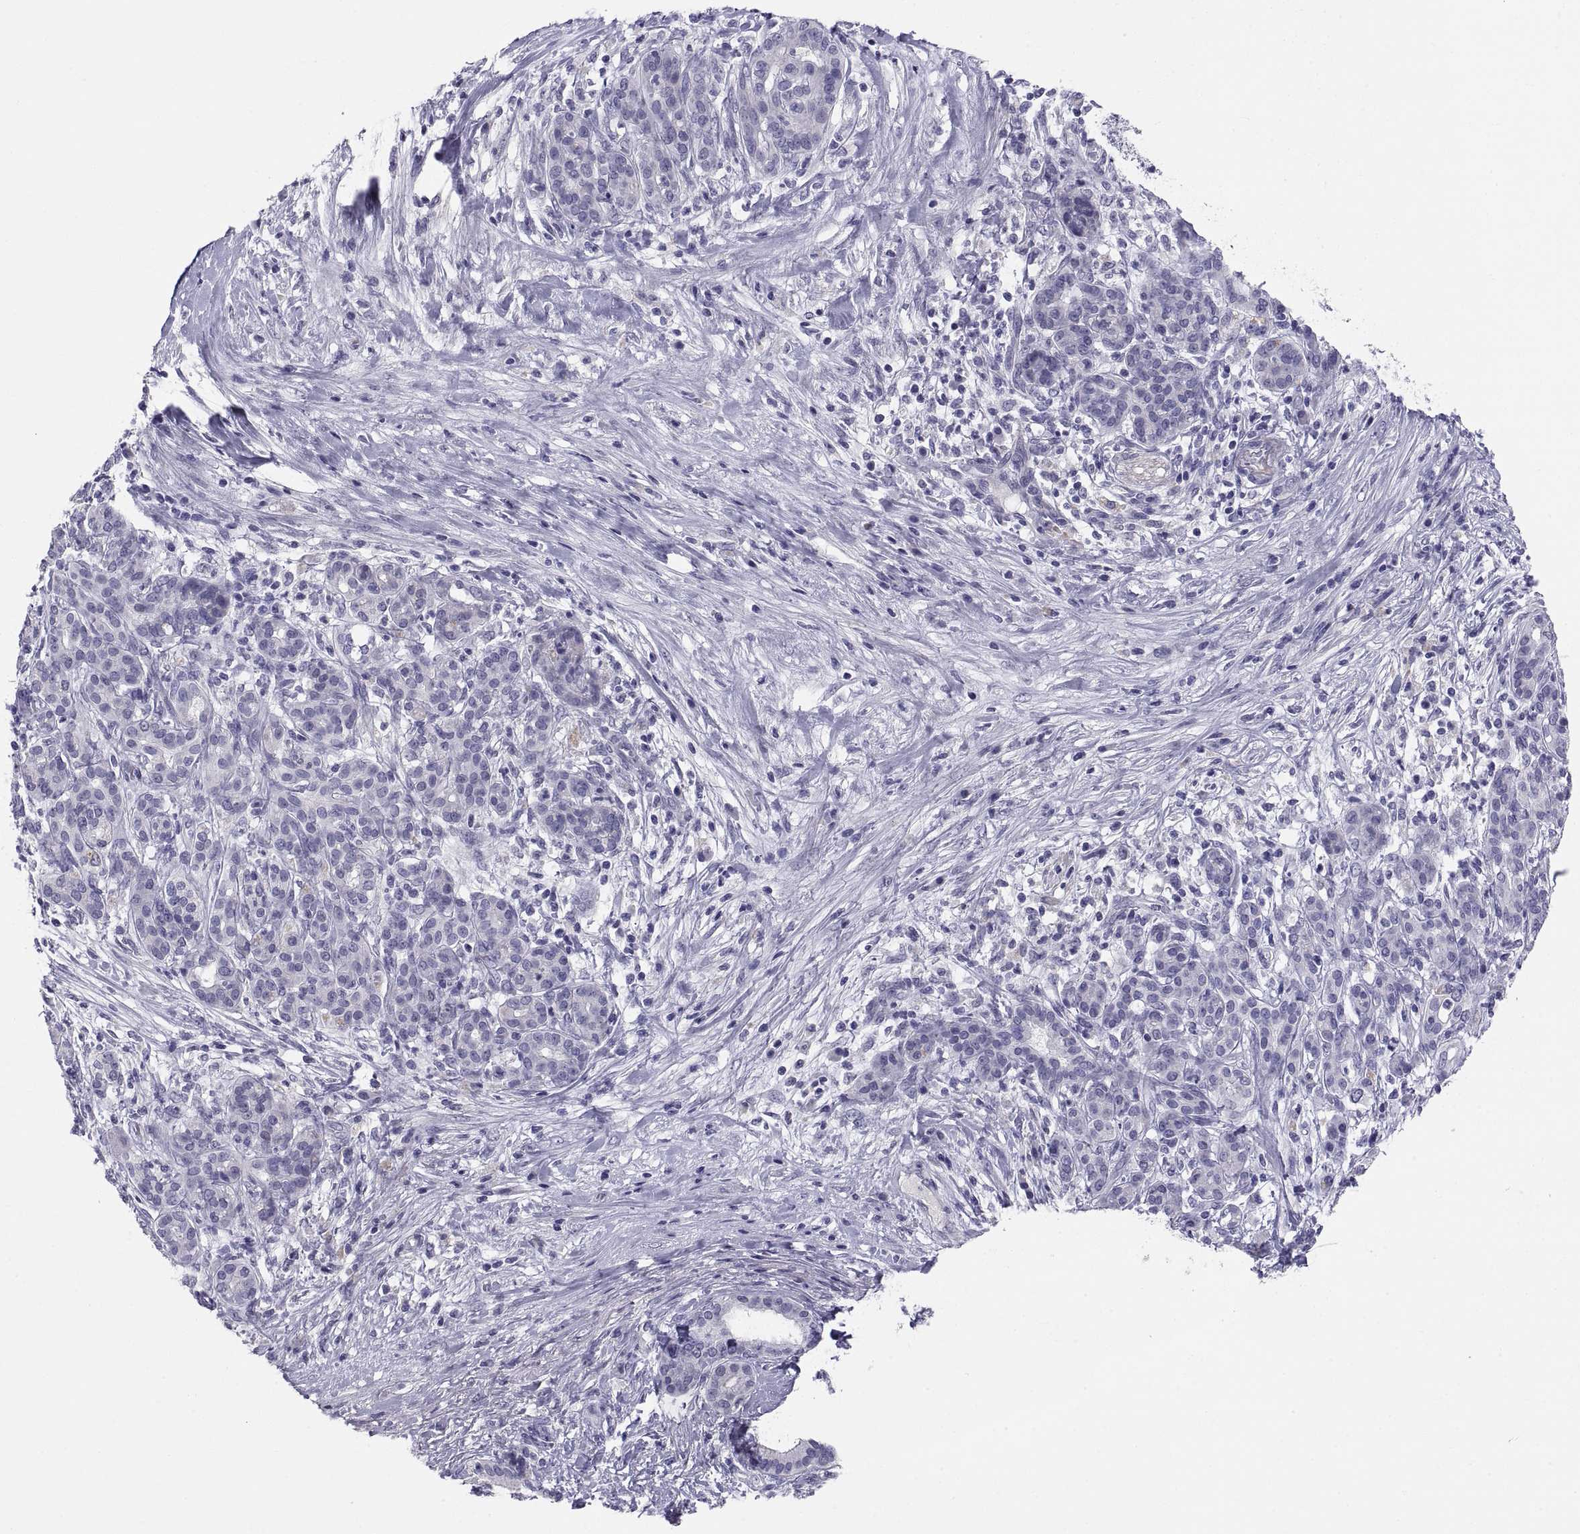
{"staining": {"intensity": "negative", "quantity": "none", "location": "none"}, "tissue": "pancreatic cancer", "cell_type": "Tumor cells", "image_type": "cancer", "snomed": [{"axis": "morphology", "description": "Adenocarcinoma, NOS"}, {"axis": "topography", "description": "Pancreas"}], "caption": "Immunohistochemistry image of neoplastic tissue: pancreatic cancer (adenocarcinoma) stained with DAB exhibits no significant protein staining in tumor cells. The staining is performed using DAB brown chromogen with nuclei counter-stained in using hematoxylin.", "gene": "TEX13A", "patient": {"sex": "male", "age": 44}}